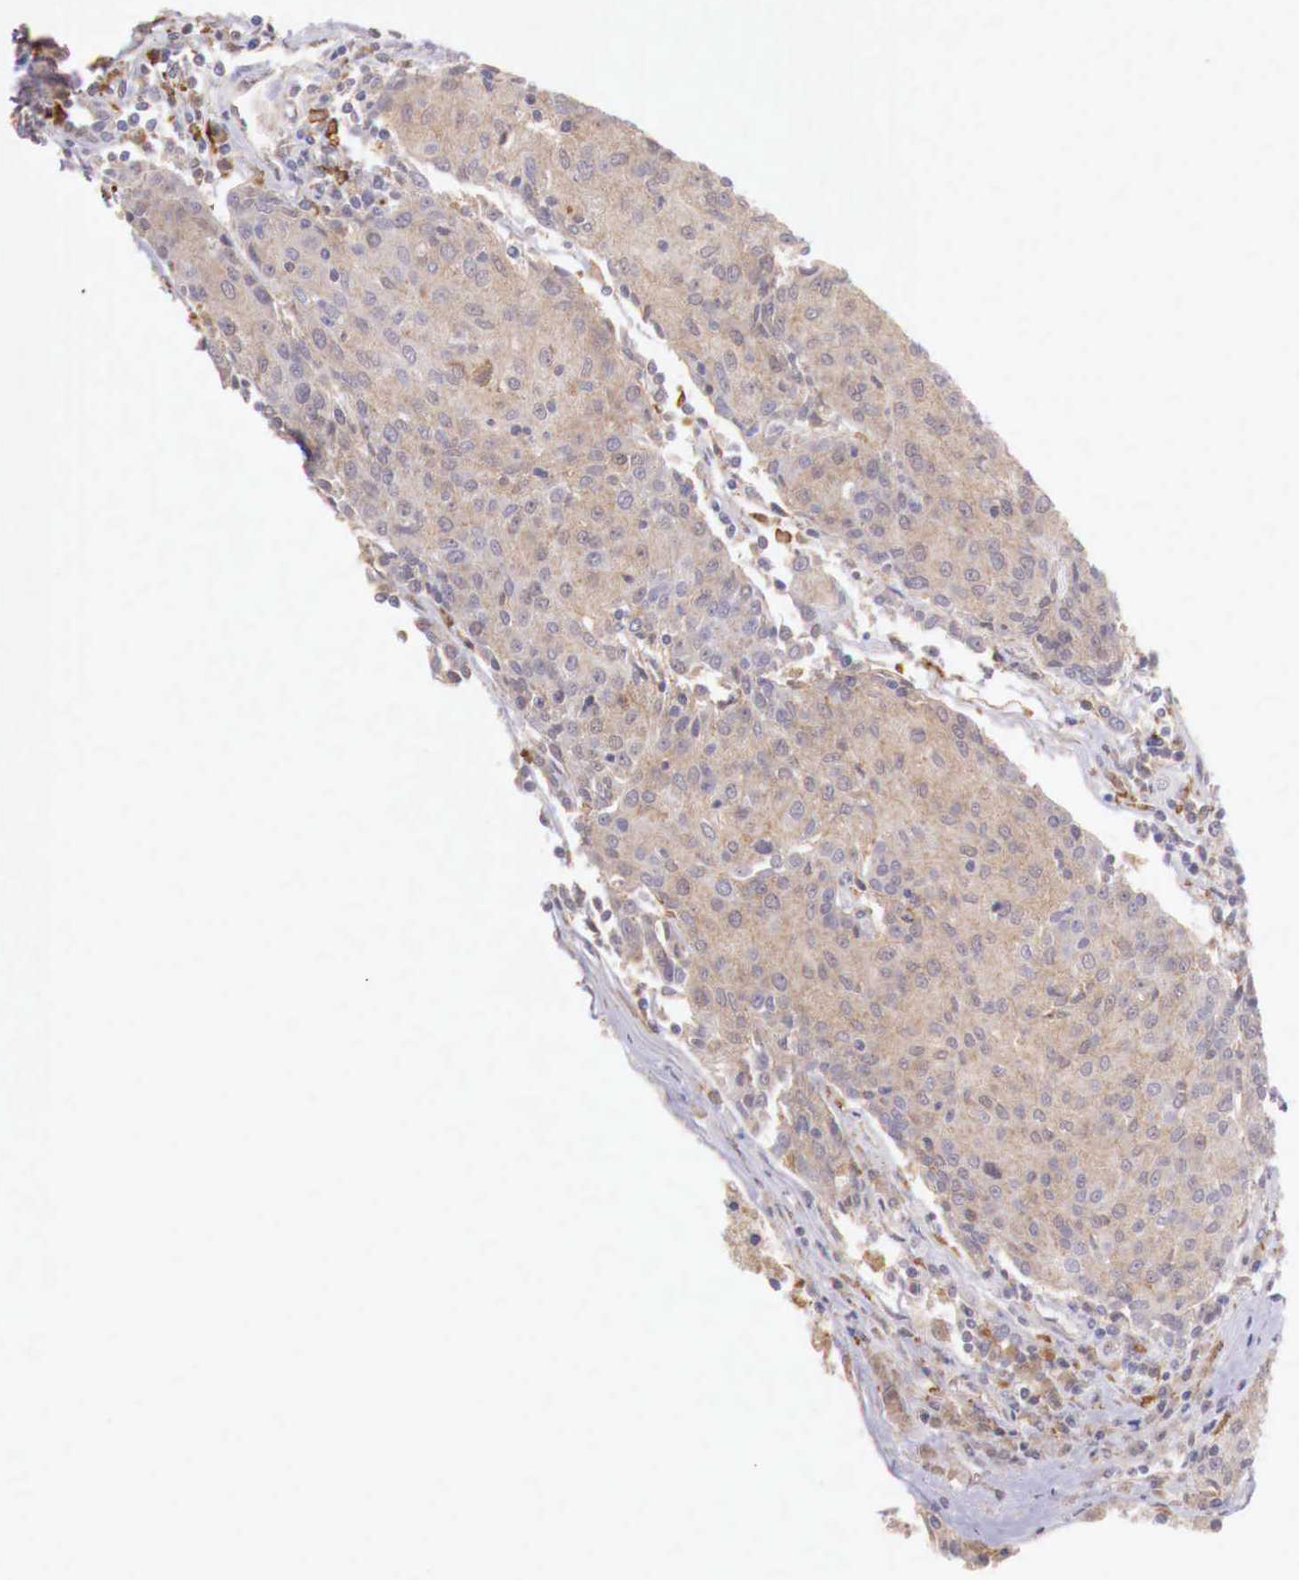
{"staining": {"intensity": "weak", "quantity": "25%-75%", "location": "cytoplasmic/membranous"}, "tissue": "urothelial cancer", "cell_type": "Tumor cells", "image_type": "cancer", "snomed": [{"axis": "morphology", "description": "Urothelial carcinoma, High grade"}, {"axis": "topography", "description": "Urinary bladder"}], "caption": "Brown immunohistochemical staining in urothelial cancer shows weak cytoplasmic/membranous positivity in approximately 25%-75% of tumor cells.", "gene": "CHRDL1", "patient": {"sex": "female", "age": 85}}